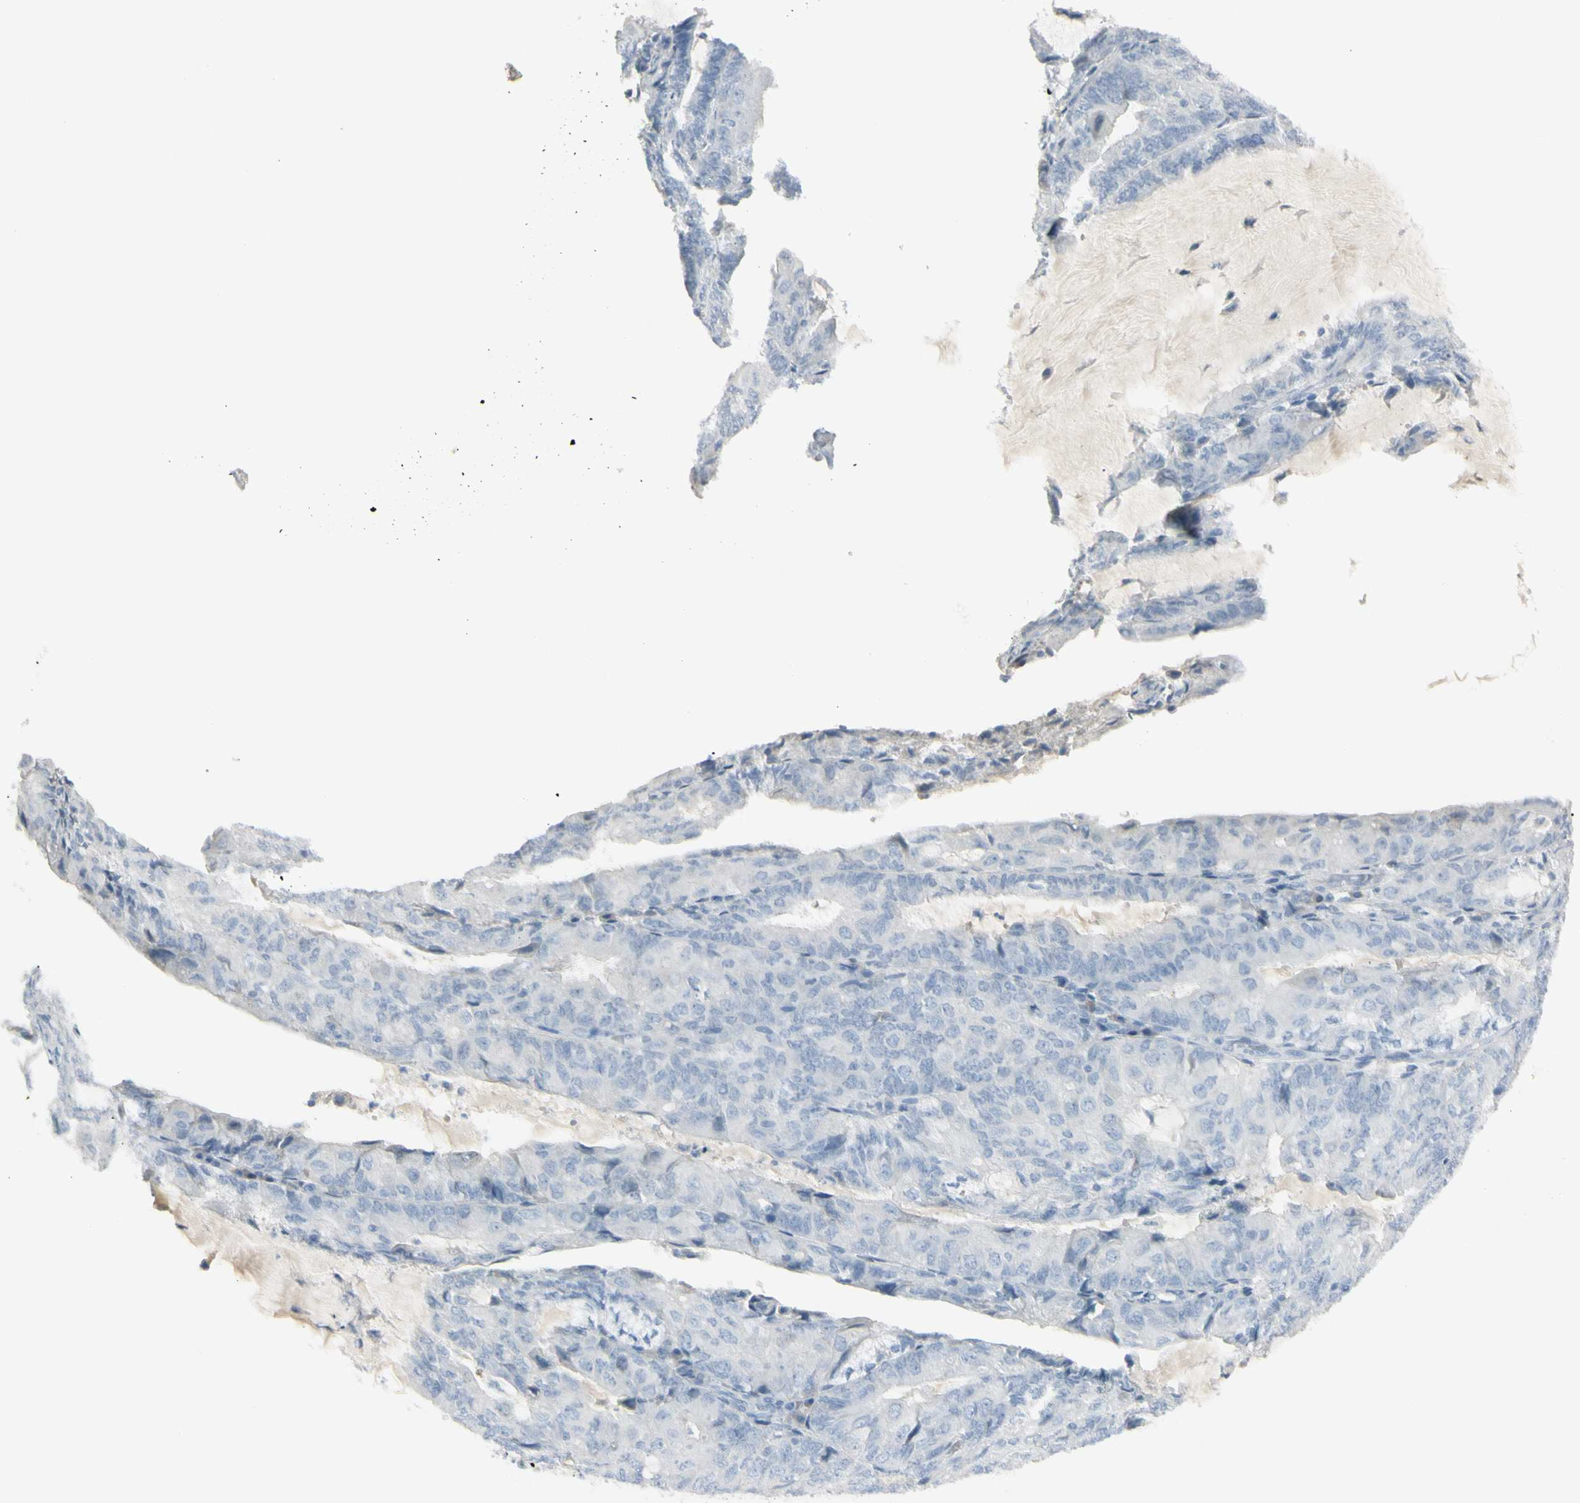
{"staining": {"intensity": "negative", "quantity": "none", "location": "none"}, "tissue": "endometrial cancer", "cell_type": "Tumor cells", "image_type": "cancer", "snomed": [{"axis": "morphology", "description": "Adenocarcinoma, NOS"}, {"axis": "topography", "description": "Endometrium"}], "caption": "The micrograph demonstrates no significant staining in tumor cells of endometrial cancer.", "gene": "PIP", "patient": {"sex": "female", "age": 81}}